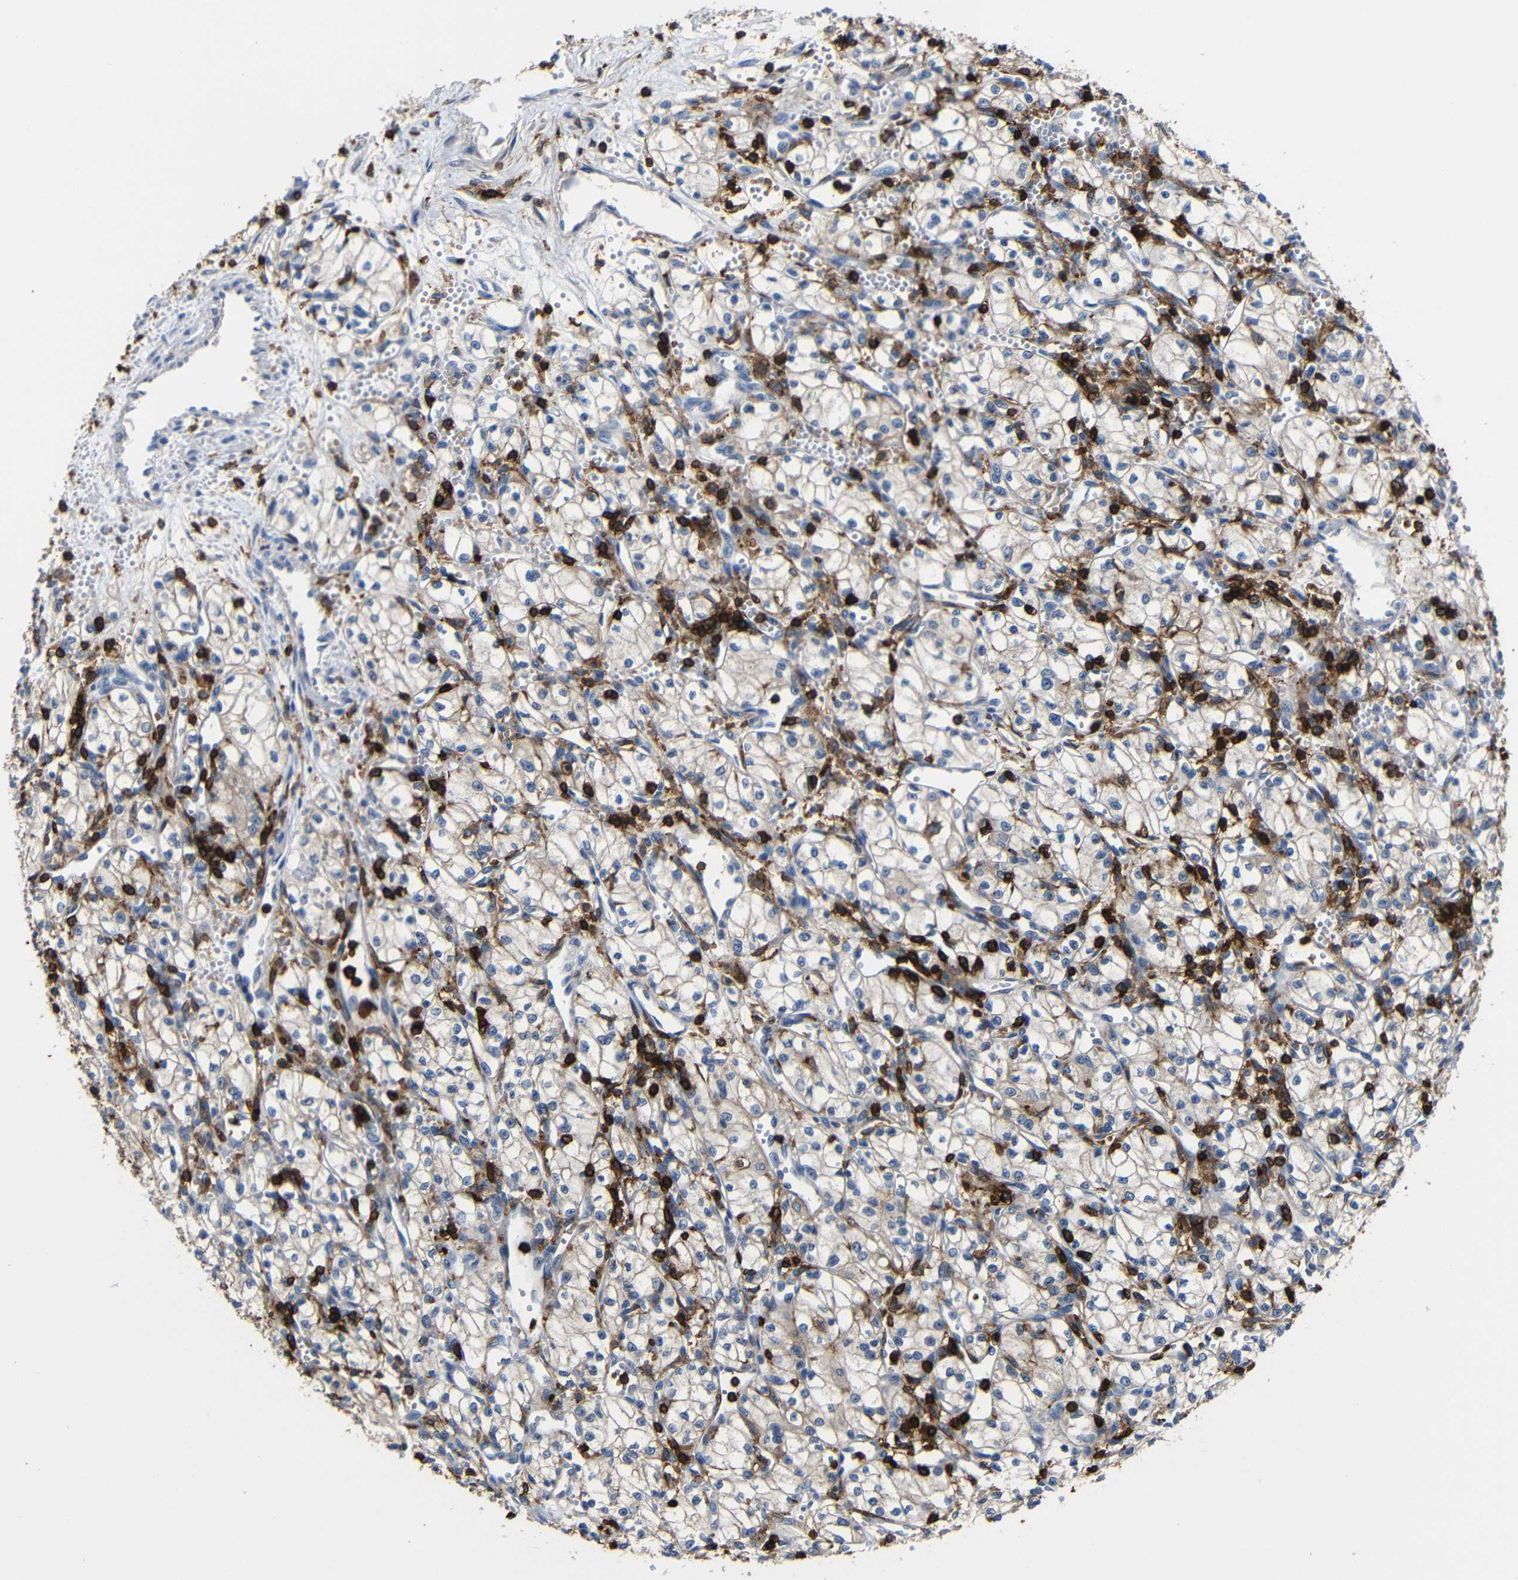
{"staining": {"intensity": "weak", "quantity": ">75%", "location": "cytoplasmic/membranous"}, "tissue": "renal cancer", "cell_type": "Tumor cells", "image_type": "cancer", "snomed": [{"axis": "morphology", "description": "Normal tissue, NOS"}, {"axis": "morphology", "description": "Adenocarcinoma, NOS"}, {"axis": "topography", "description": "Kidney"}], "caption": "About >75% of tumor cells in human renal adenocarcinoma reveal weak cytoplasmic/membranous protein staining as visualized by brown immunohistochemical staining.", "gene": "P2RY12", "patient": {"sex": "male", "age": 59}}